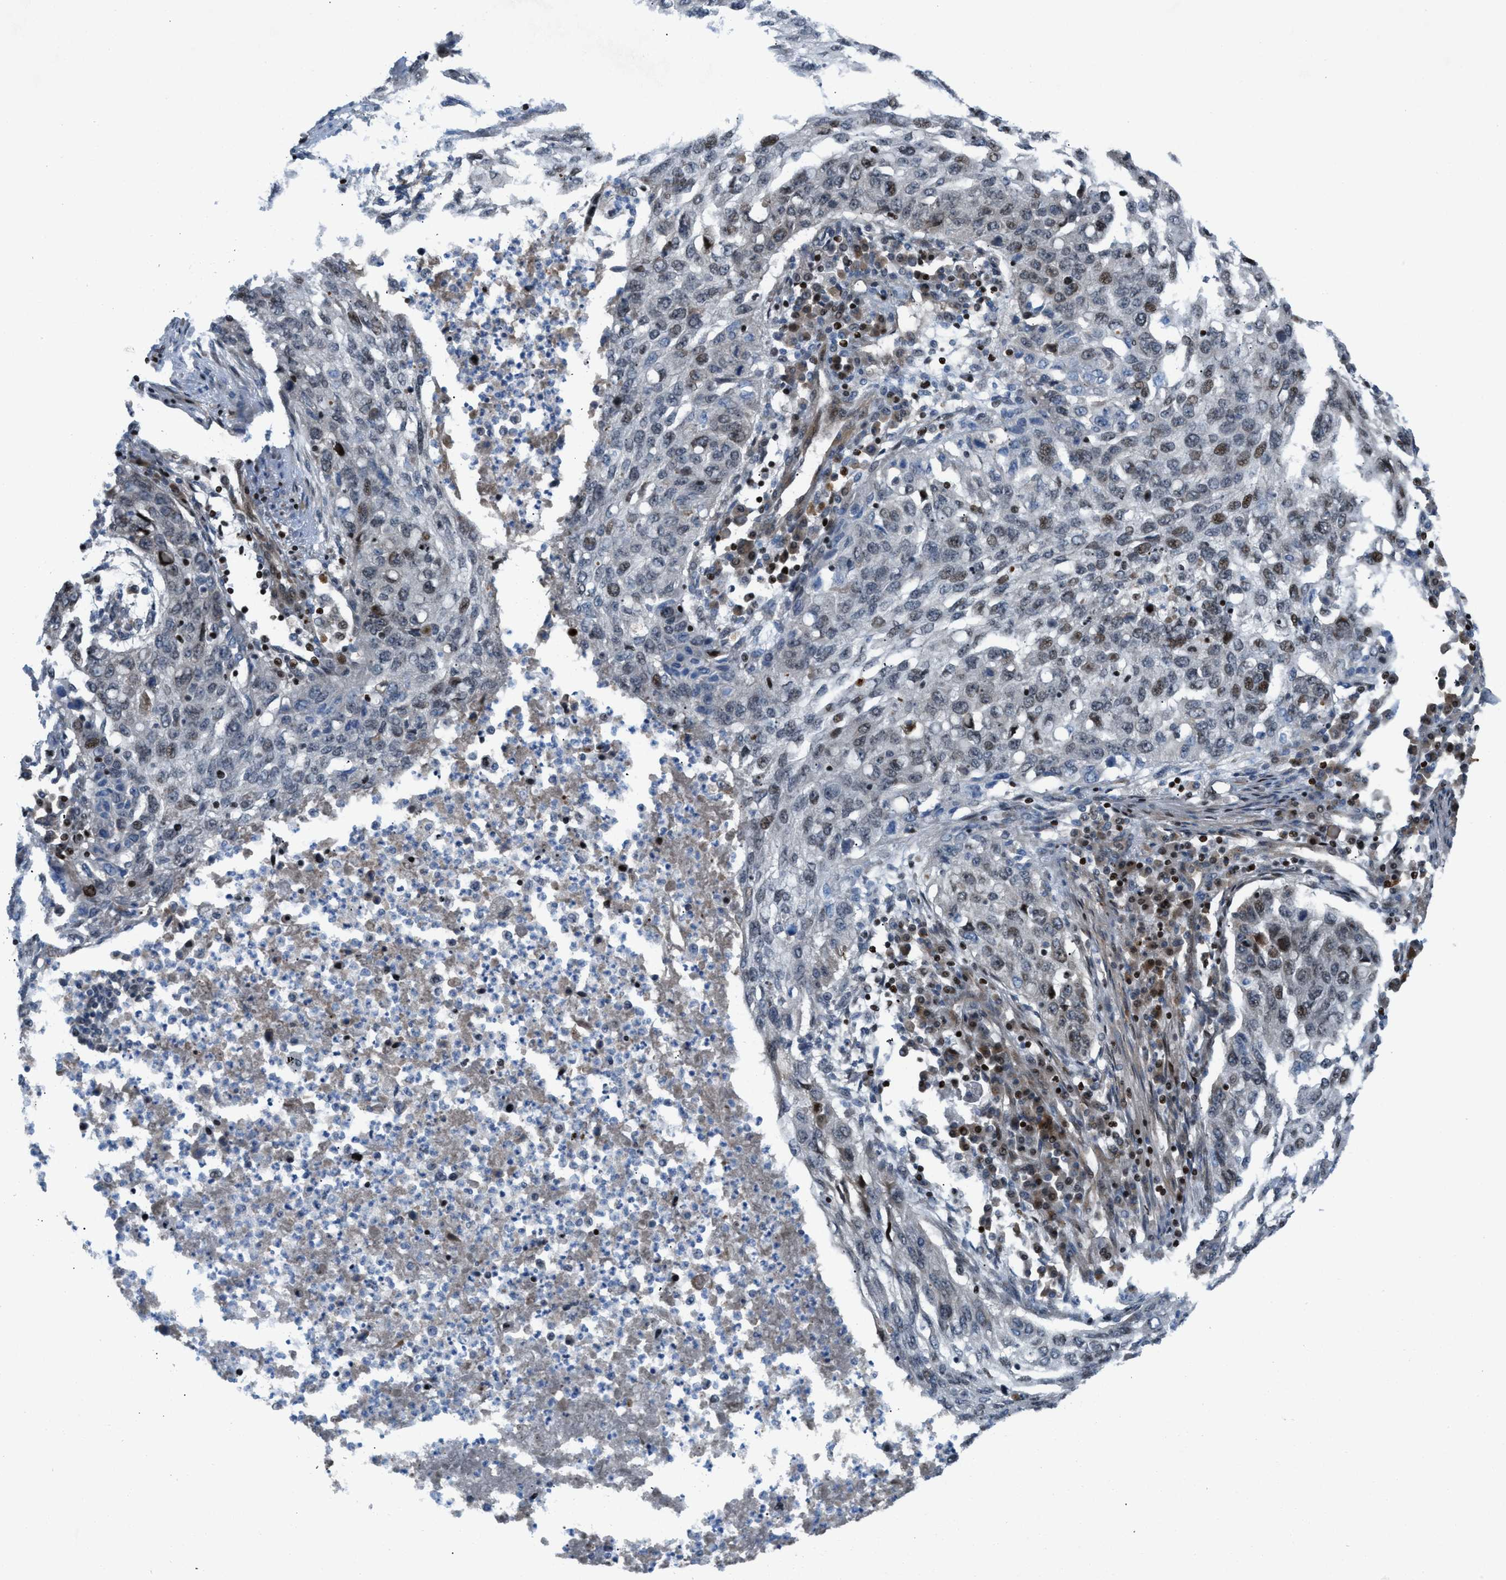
{"staining": {"intensity": "moderate", "quantity": "<25%", "location": "nuclear"}, "tissue": "lung cancer", "cell_type": "Tumor cells", "image_type": "cancer", "snomed": [{"axis": "morphology", "description": "Squamous cell carcinoma, NOS"}, {"axis": "topography", "description": "Lung"}], "caption": "A brown stain highlights moderate nuclear expression of a protein in squamous cell carcinoma (lung) tumor cells. (IHC, brightfield microscopy, high magnification).", "gene": "ZNF276", "patient": {"sex": "female", "age": 63}}